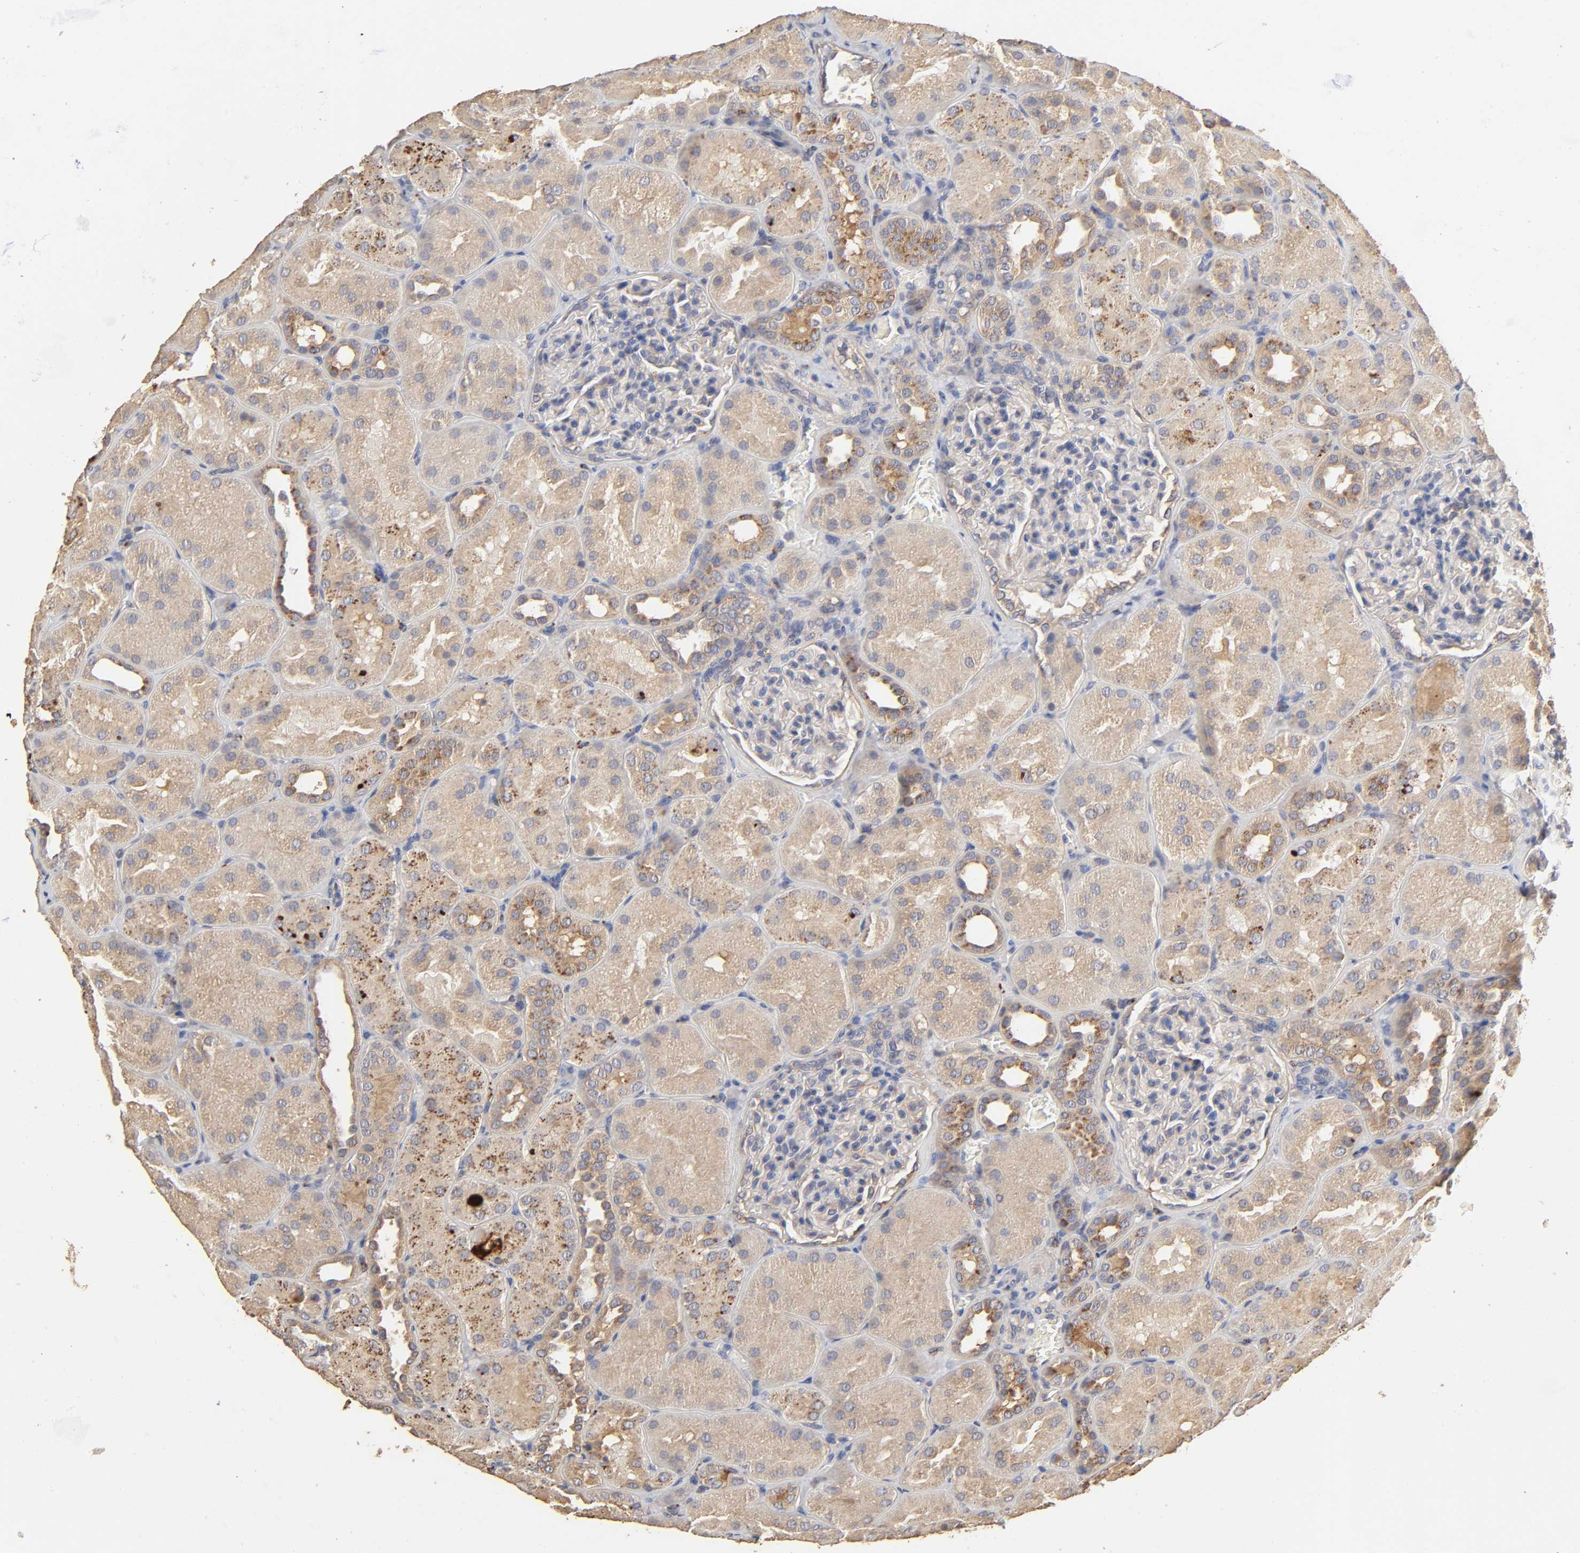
{"staining": {"intensity": "weak", "quantity": "<25%", "location": "cytoplasmic/membranous"}, "tissue": "kidney", "cell_type": "Cells in glomeruli", "image_type": "normal", "snomed": [{"axis": "morphology", "description": "Normal tissue, NOS"}, {"axis": "topography", "description": "Kidney"}], "caption": "Cells in glomeruli show no significant protein positivity in benign kidney. Nuclei are stained in blue.", "gene": "EIF4G2", "patient": {"sex": "male", "age": 28}}